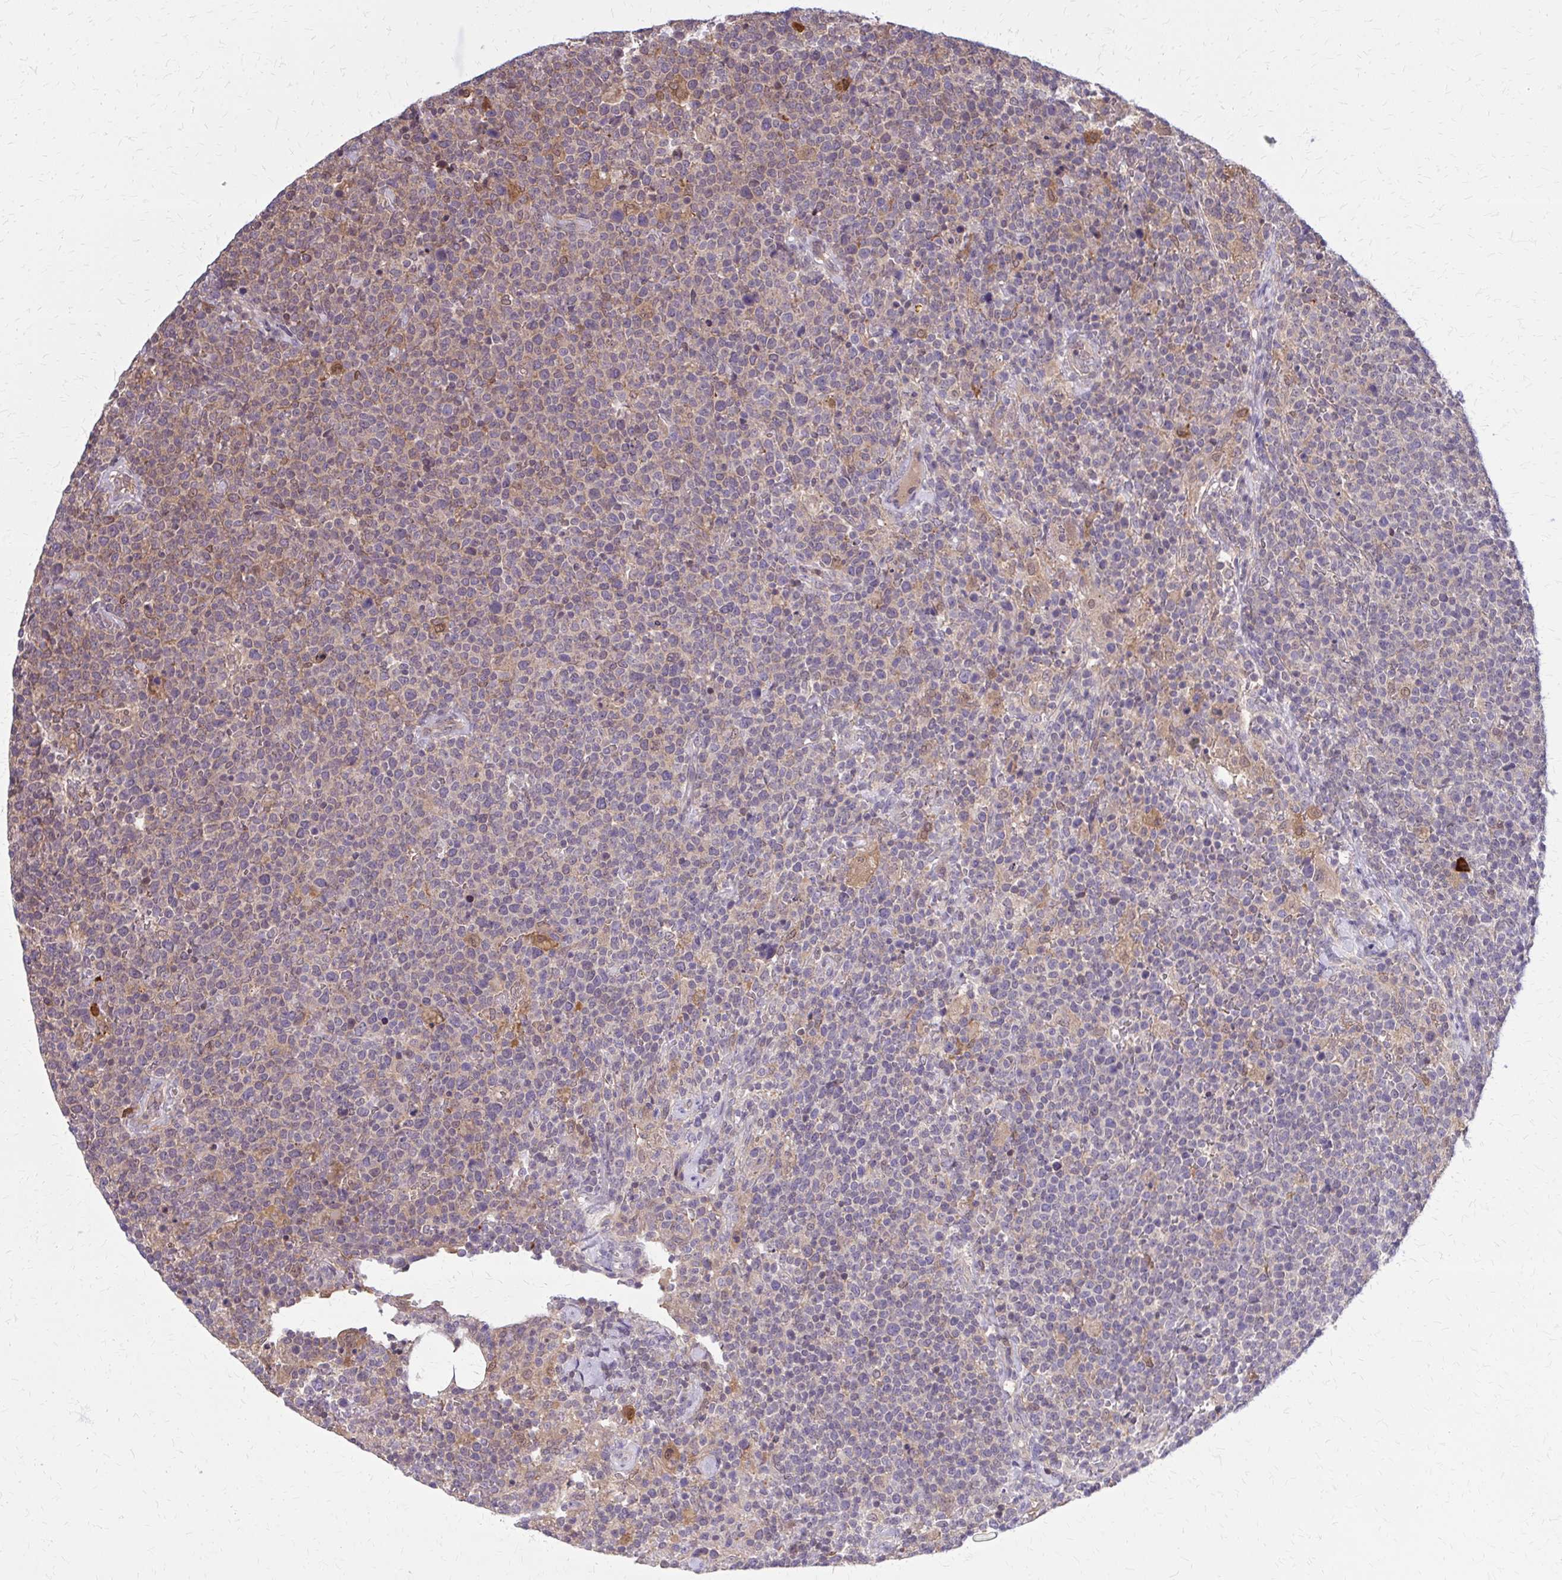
{"staining": {"intensity": "negative", "quantity": "none", "location": "none"}, "tissue": "lymphoma", "cell_type": "Tumor cells", "image_type": "cancer", "snomed": [{"axis": "morphology", "description": "Malignant lymphoma, non-Hodgkin's type, High grade"}, {"axis": "topography", "description": "Lymph node"}], "caption": "Human high-grade malignant lymphoma, non-Hodgkin's type stained for a protein using IHC shows no expression in tumor cells.", "gene": "DBI", "patient": {"sex": "male", "age": 61}}